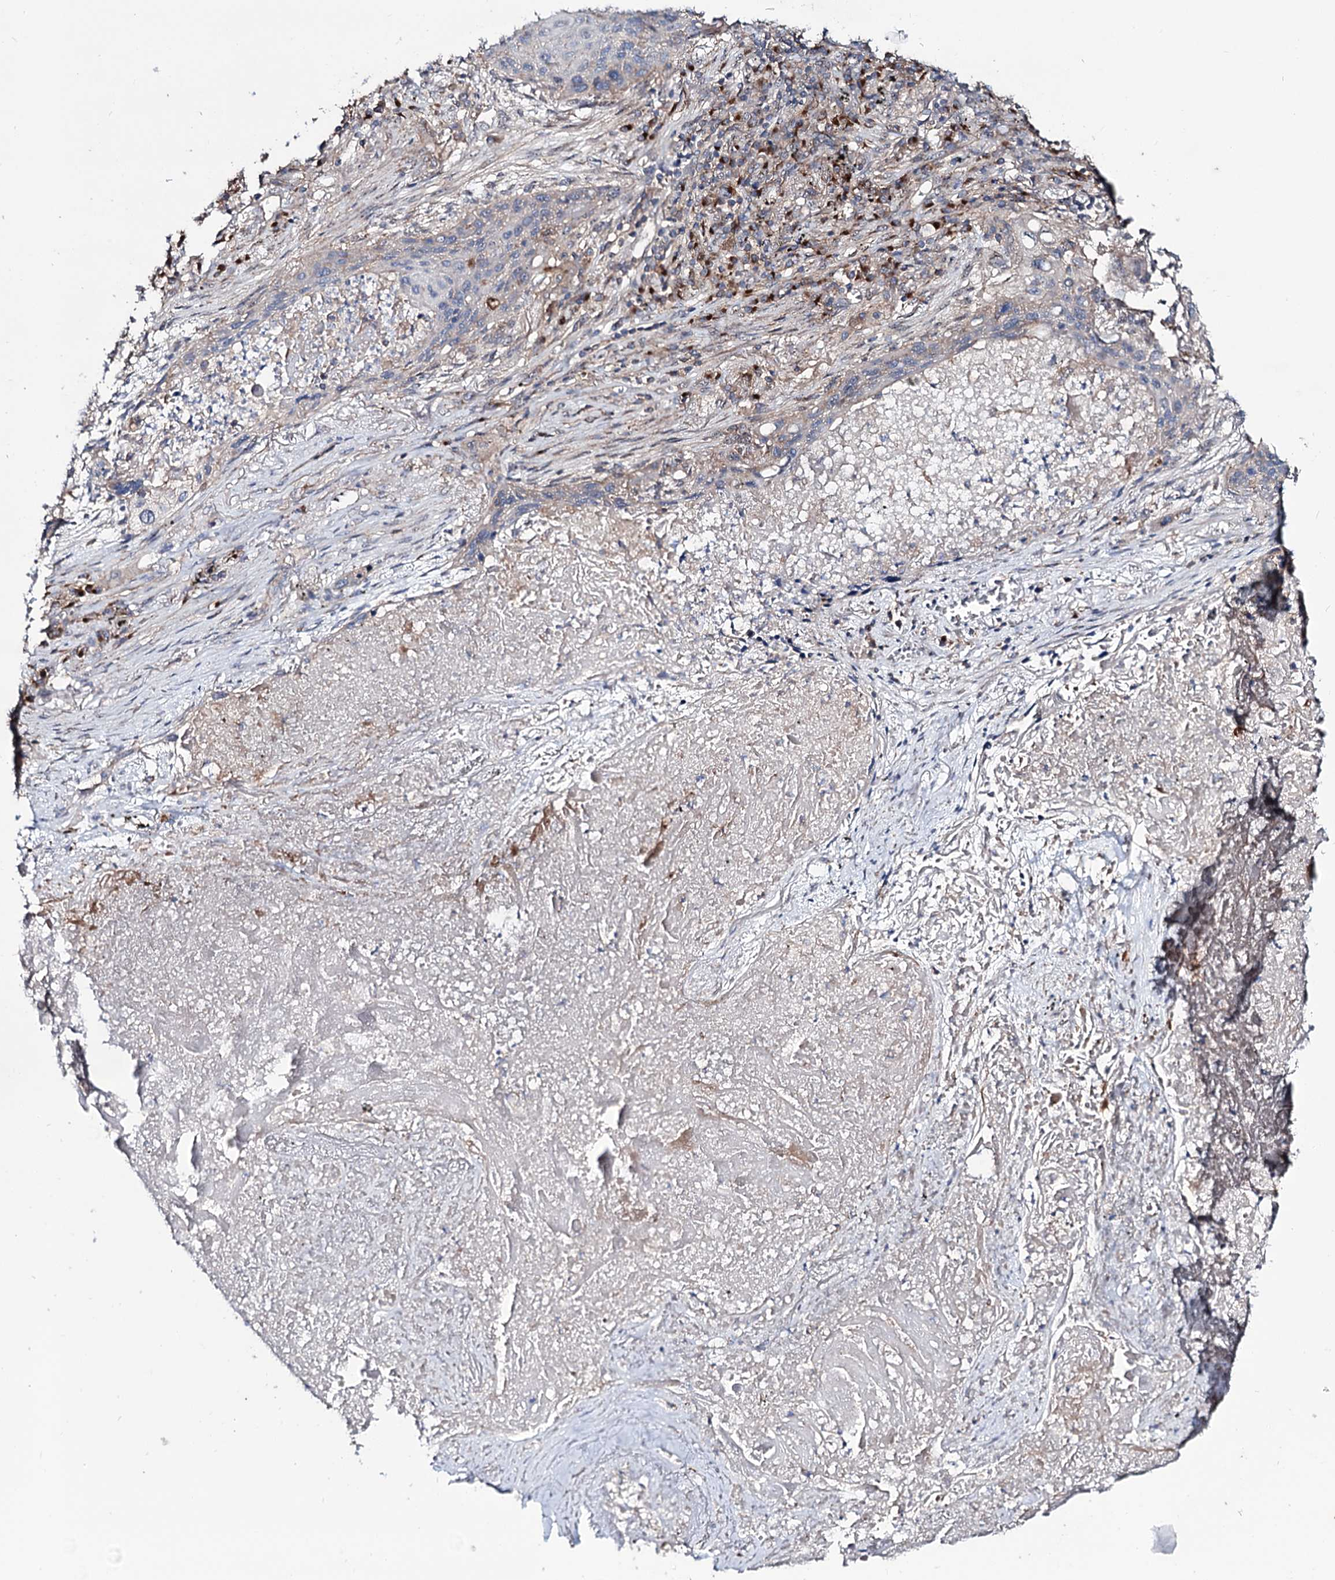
{"staining": {"intensity": "weak", "quantity": "<25%", "location": "cytoplasmic/membranous"}, "tissue": "lung cancer", "cell_type": "Tumor cells", "image_type": "cancer", "snomed": [{"axis": "morphology", "description": "Squamous cell carcinoma, NOS"}, {"axis": "topography", "description": "Lung"}], "caption": "Lung squamous cell carcinoma was stained to show a protein in brown. There is no significant staining in tumor cells.", "gene": "SEC24A", "patient": {"sex": "female", "age": 63}}